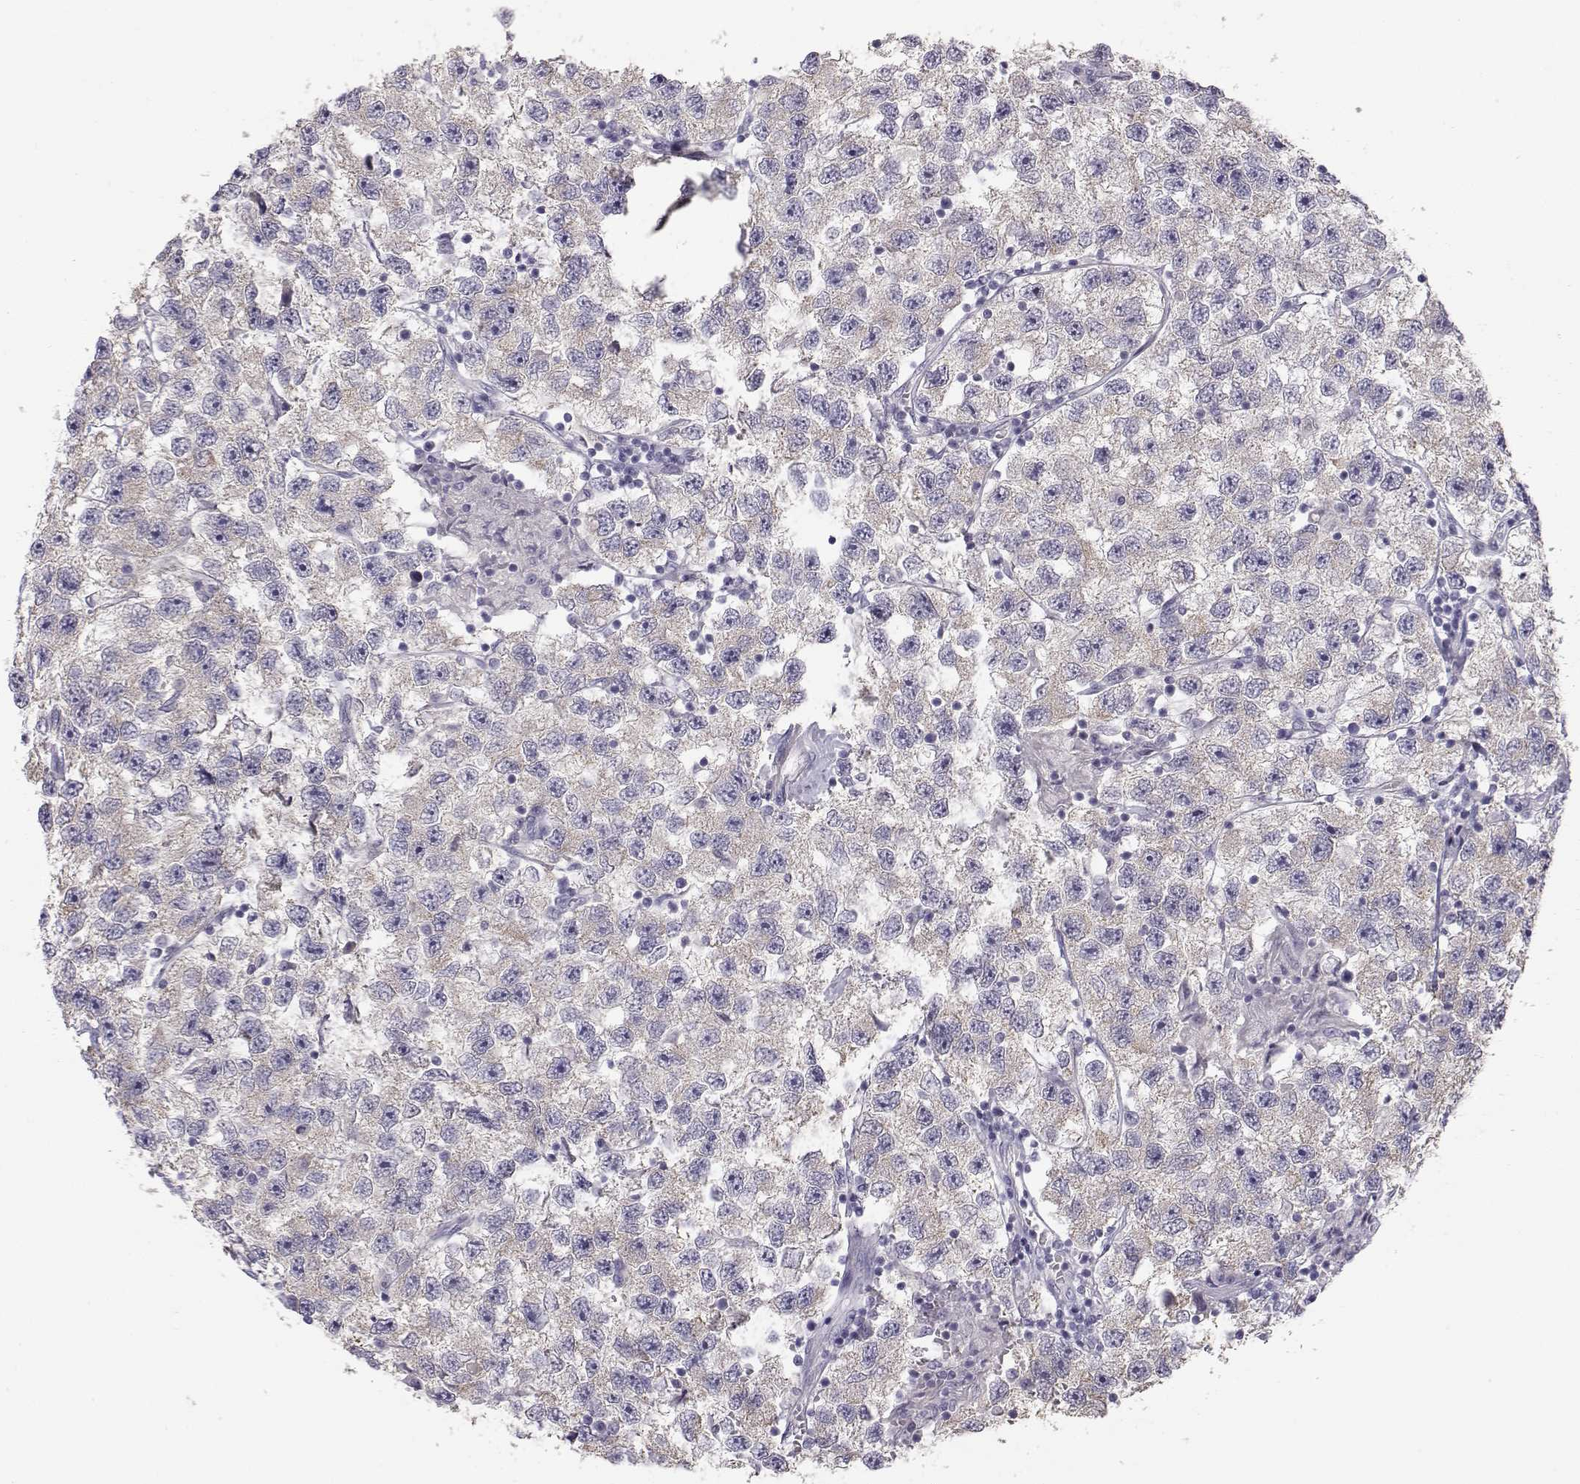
{"staining": {"intensity": "negative", "quantity": "none", "location": "none"}, "tissue": "testis cancer", "cell_type": "Tumor cells", "image_type": "cancer", "snomed": [{"axis": "morphology", "description": "Seminoma, NOS"}, {"axis": "topography", "description": "Testis"}], "caption": "Photomicrograph shows no significant protein positivity in tumor cells of testis cancer.", "gene": "KCNMB4", "patient": {"sex": "male", "age": 26}}